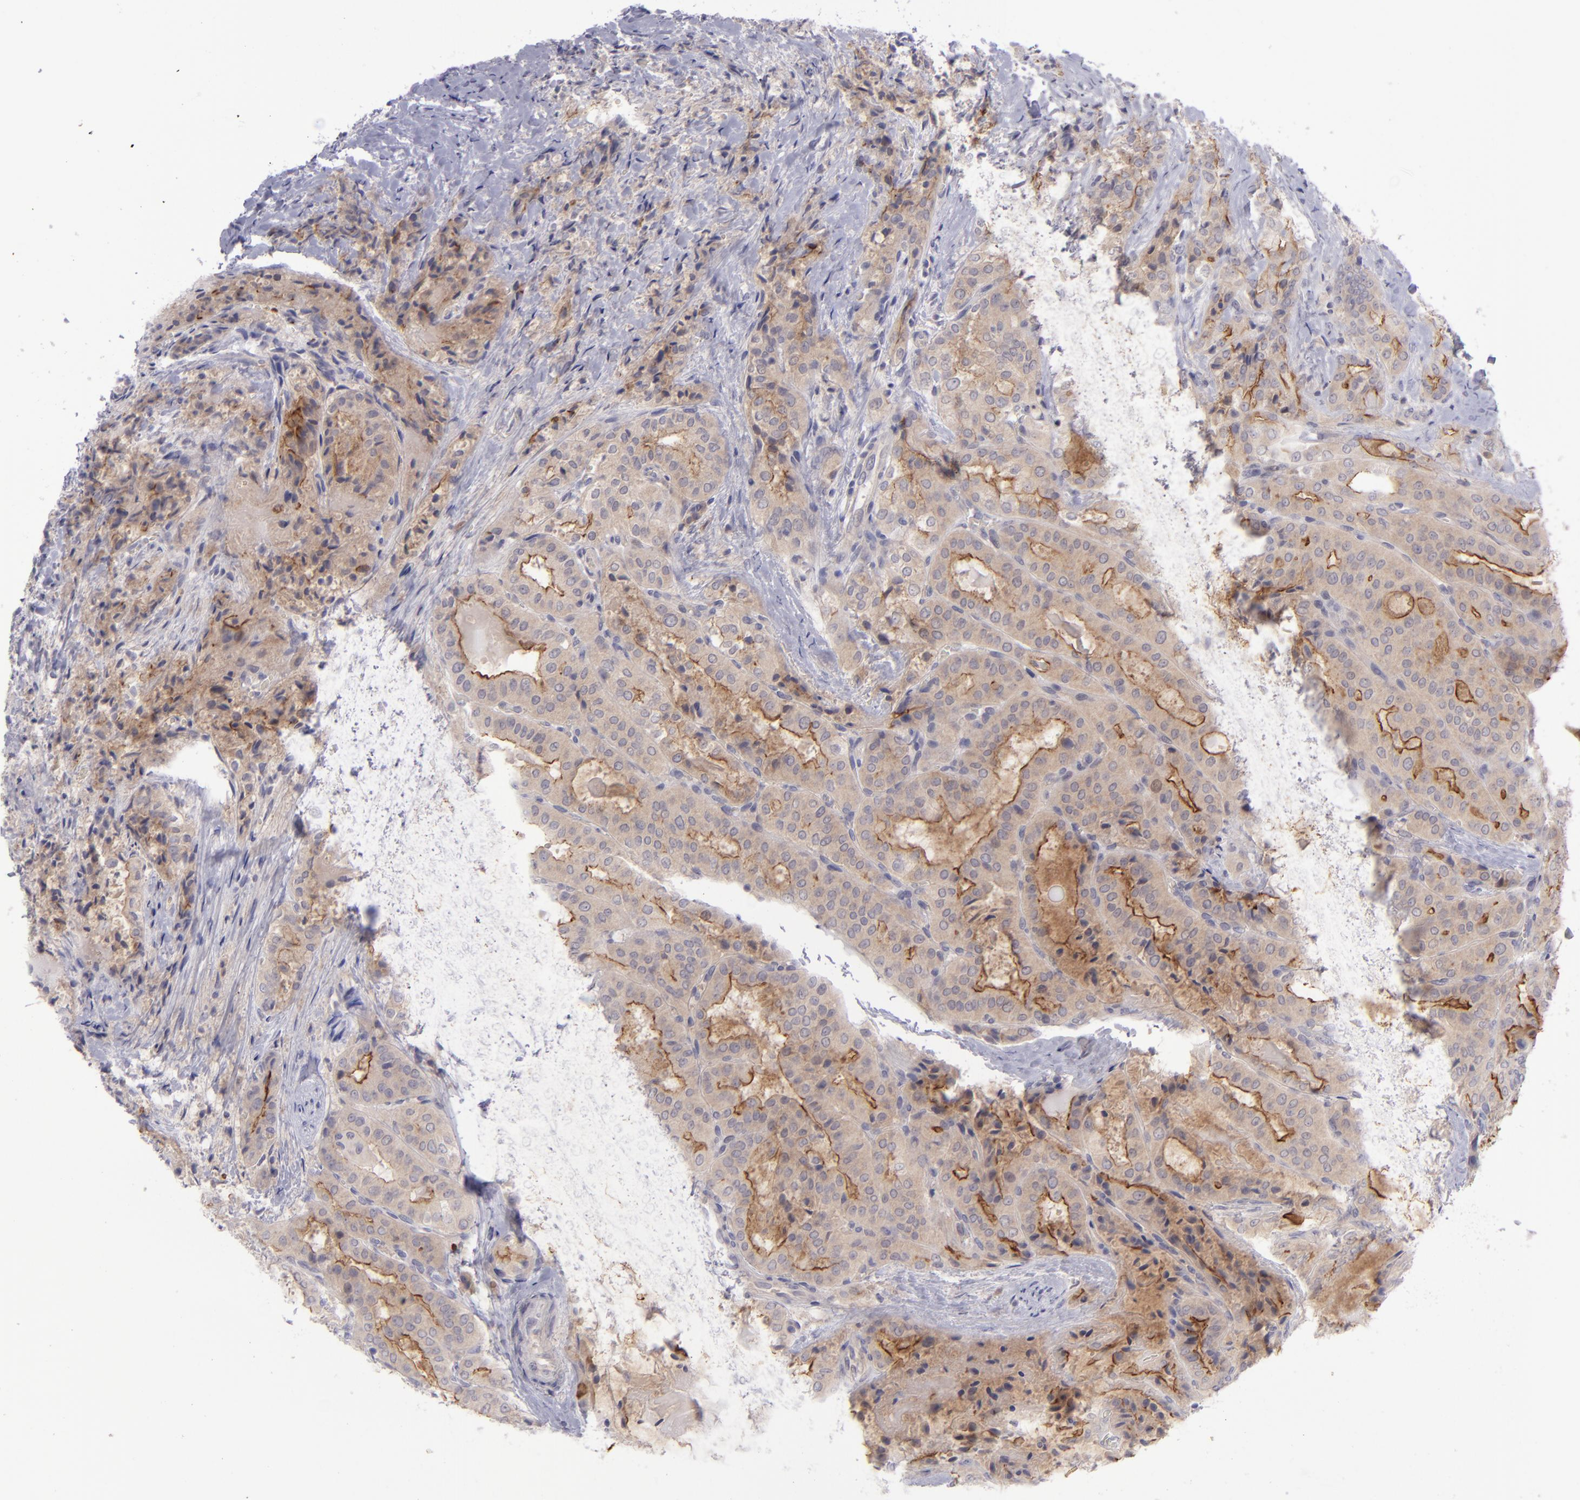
{"staining": {"intensity": "moderate", "quantity": ">75%", "location": "cytoplasmic/membranous"}, "tissue": "thyroid cancer", "cell_type": "Tumor cells", "image_type": "cancer", "snomed": [{"axis": "morphology", "description": "Papillary adenocarcinoma, NOS"}, {"axis": "topography", "description": "Thyroid gland"}], "caption": "IHC photomicrograph of neoplastic tissue: papillary adenocarcinoma (thyroid) stained using immunohistochemistry (IHC) exhibits medium levels of moderate protein expression localized specifically in the cytoplasmic/membranous of tumor cells, appearing as a cytoplasmic/membranous brown color.", "gene": "EVPL", "patient": {"sex": "female", "age": 71}}